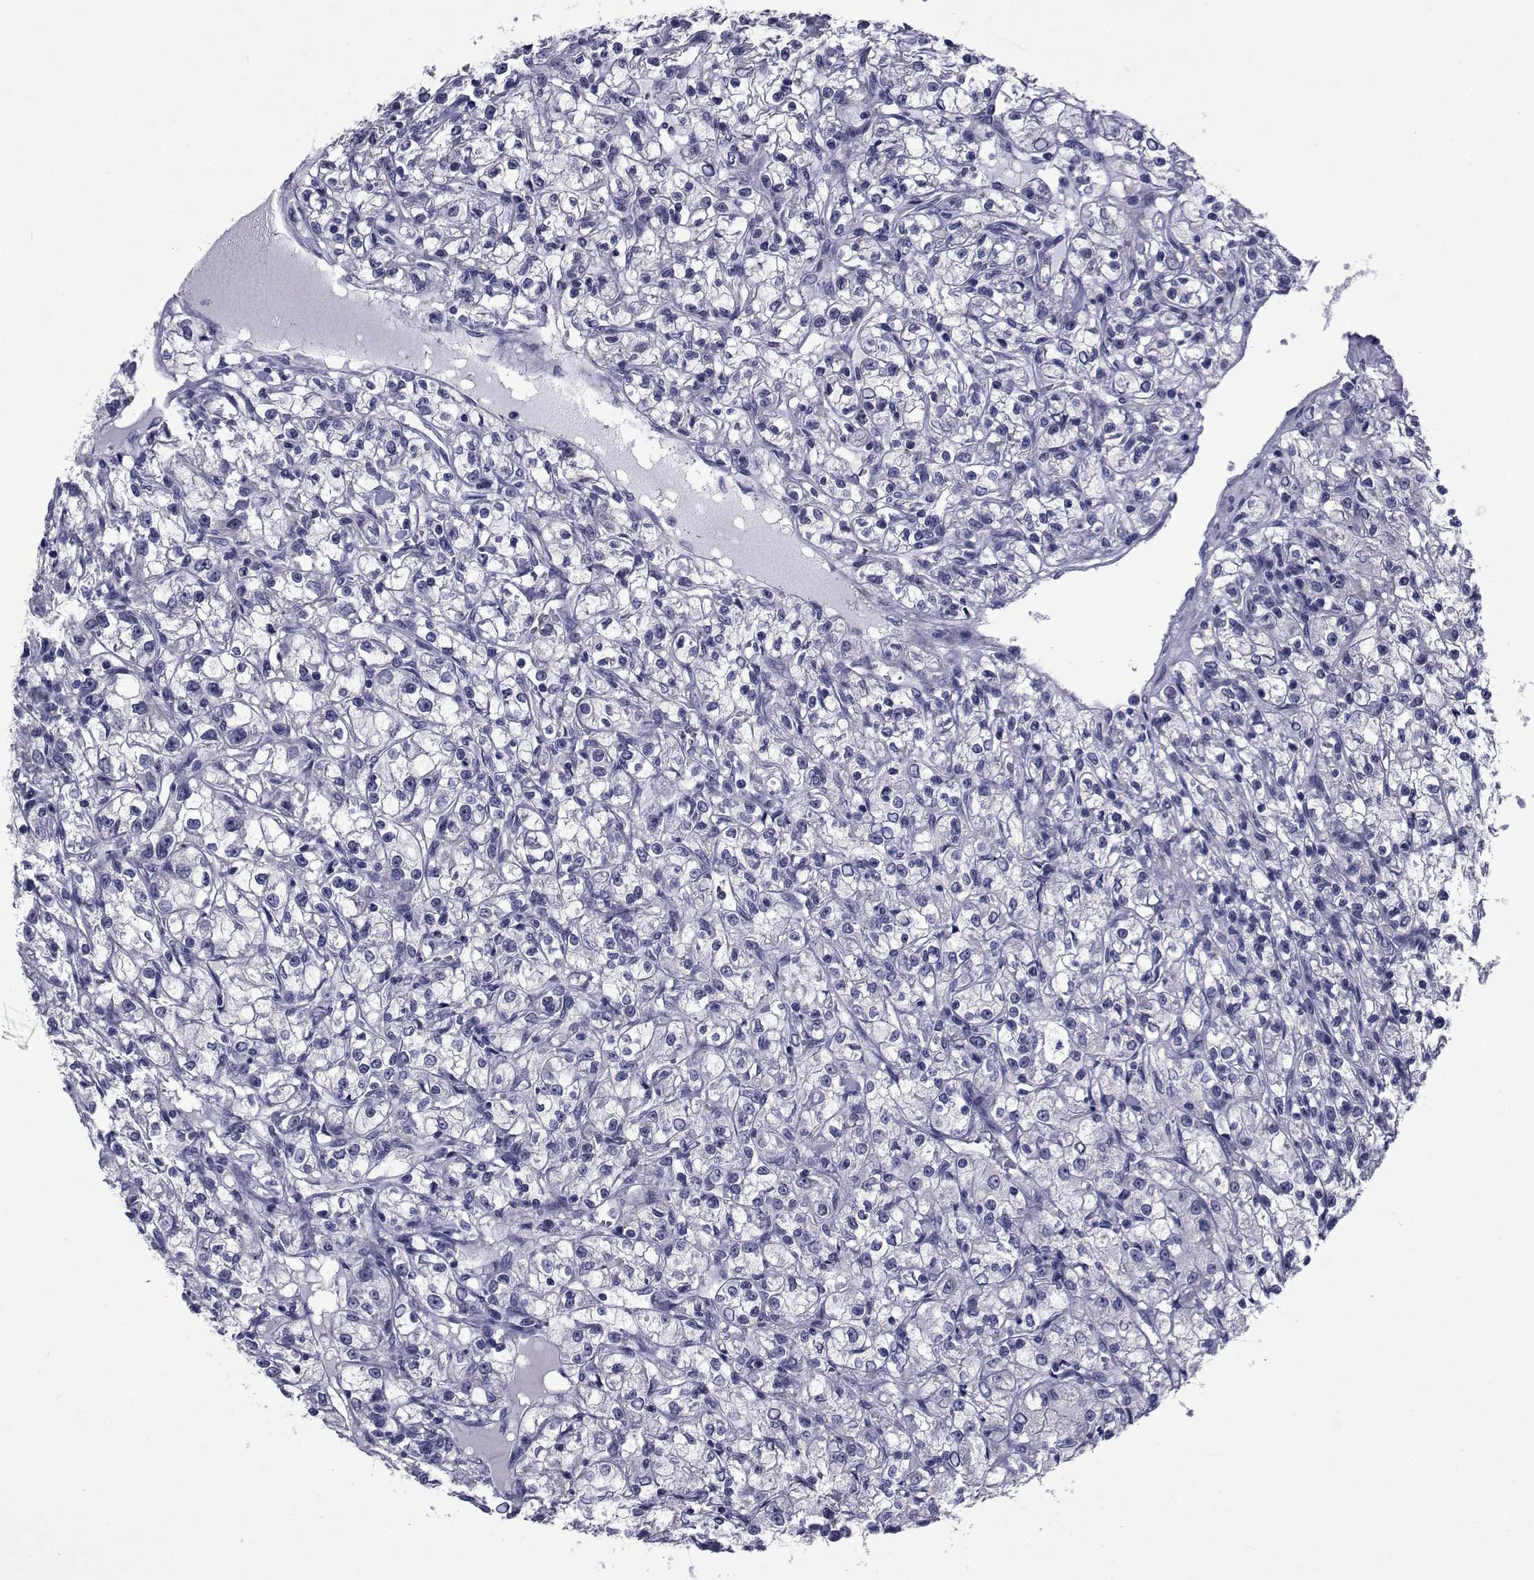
{"staining": {"intensity": "negative", "quantity": "none", "location": "none"}, "tissue": "renal cancer", "cell_type": "Tumor cells", "image_type": "cancer", "snomed": [{"axis": "morphology", "description": "Adenocarcinoma, NOS"}, {"axis": "topography", "description": "Kidney"}], "caption": "Tumor cells are negative for protein expression in human renal cancer.", "gene": "SEMA5B", "patient": {"sex": "female", "age": 59}}